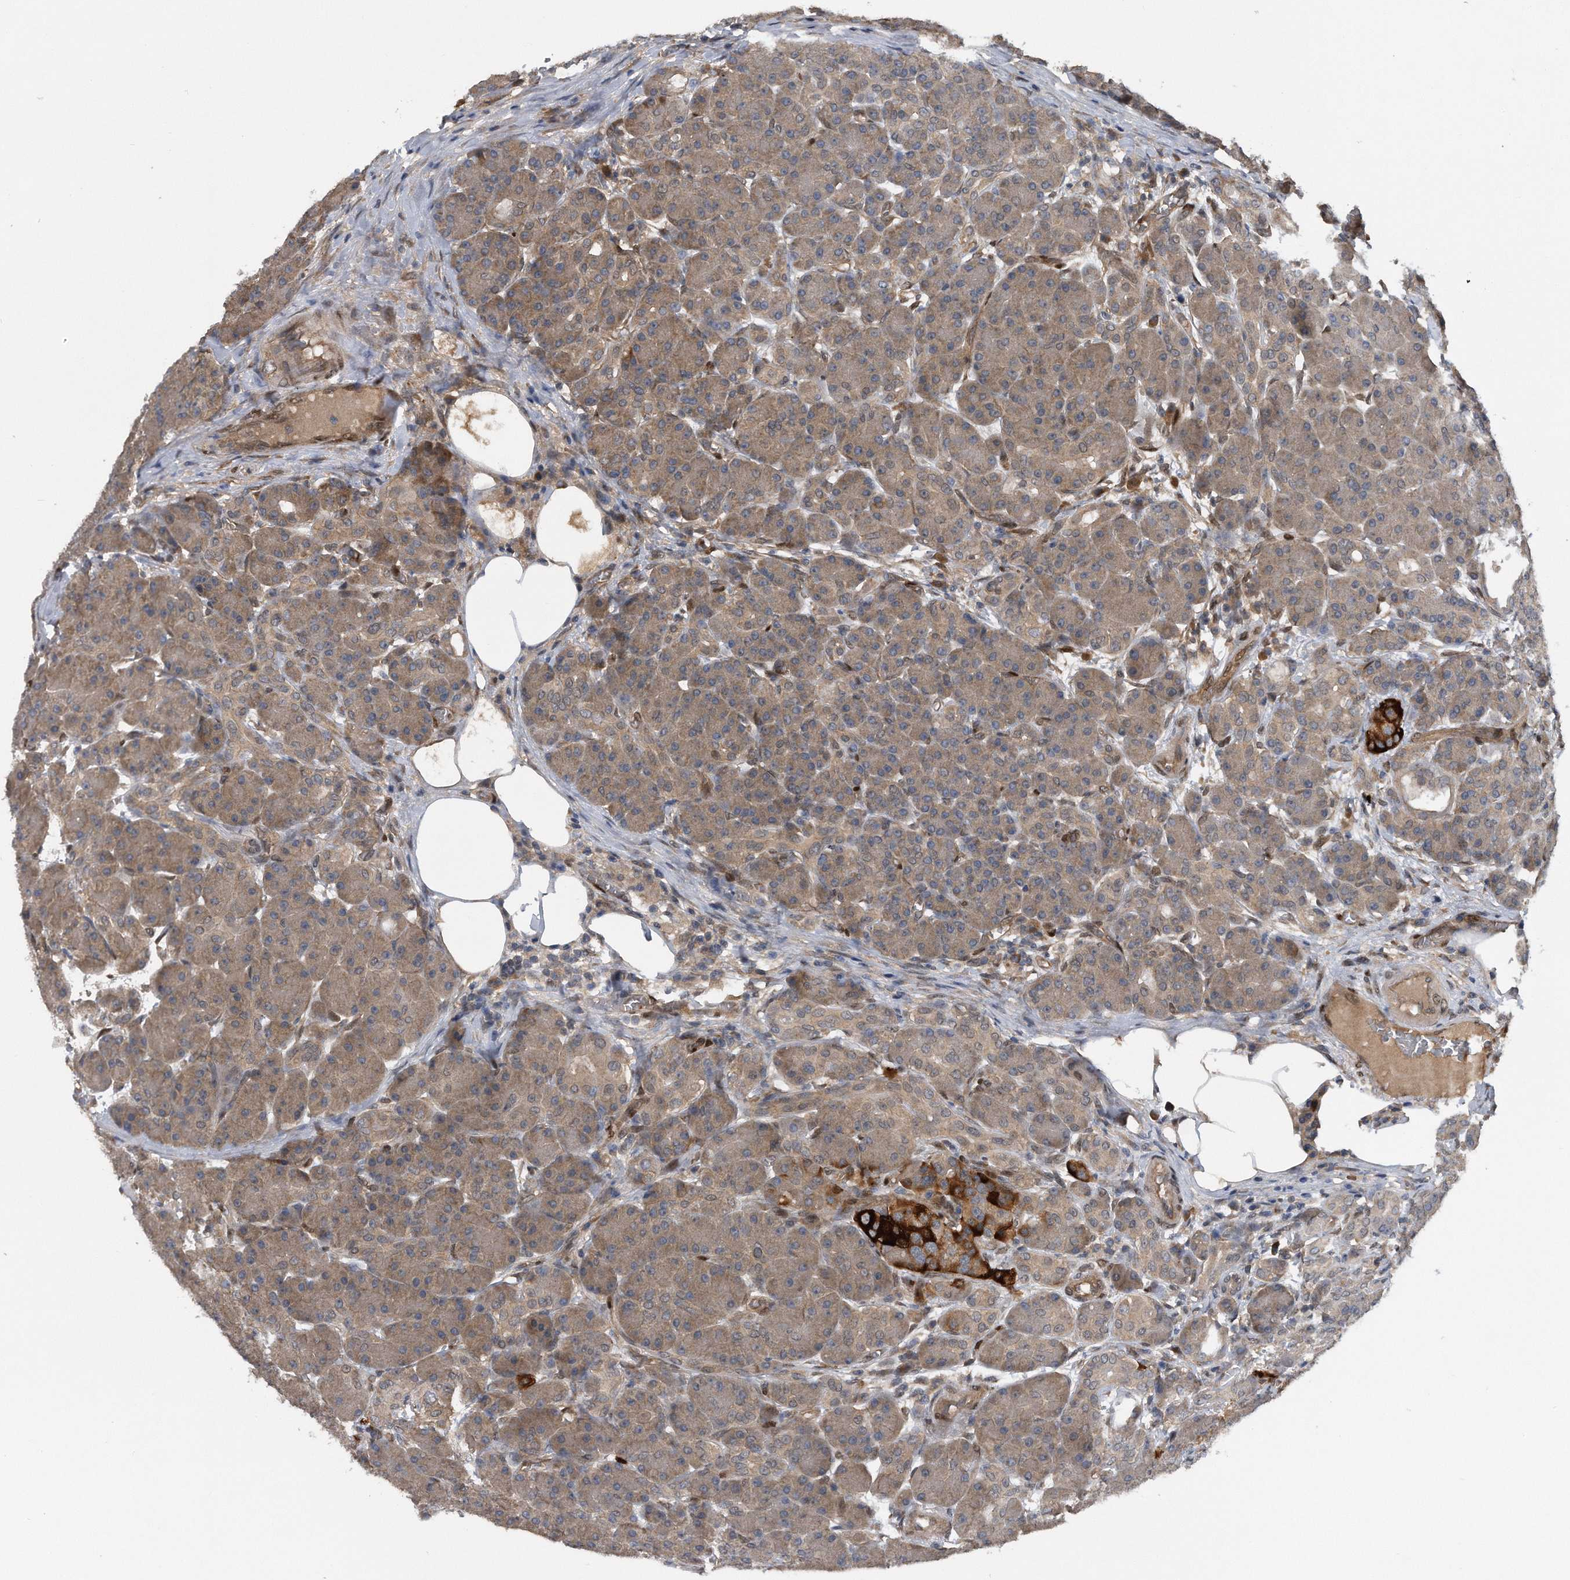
{"staining": {"intensity": "moderate", "quantity": ">75%", "location": "cytoplasmic/membranous"}, "tissue": "pancreas", "cell_type": "Exocrine glandular cells", "image_type": "normal", "snomed": [{"axis": "morphology", "description": "Normal tissue, NOS"}, {"axis": "topography", "description": "Pancreas"}], "caption": "This image demonstrates normal pancreas stained with immunohistochemistry (IHC) to label a protein in brown. The cytoplasmic/membranous of exocrine glandular cells show moderate positivity for the protein. Nuclei are counter-stained blue.", "gene": "ZNF79", "patient": {"sex": "male", "age": 63}}